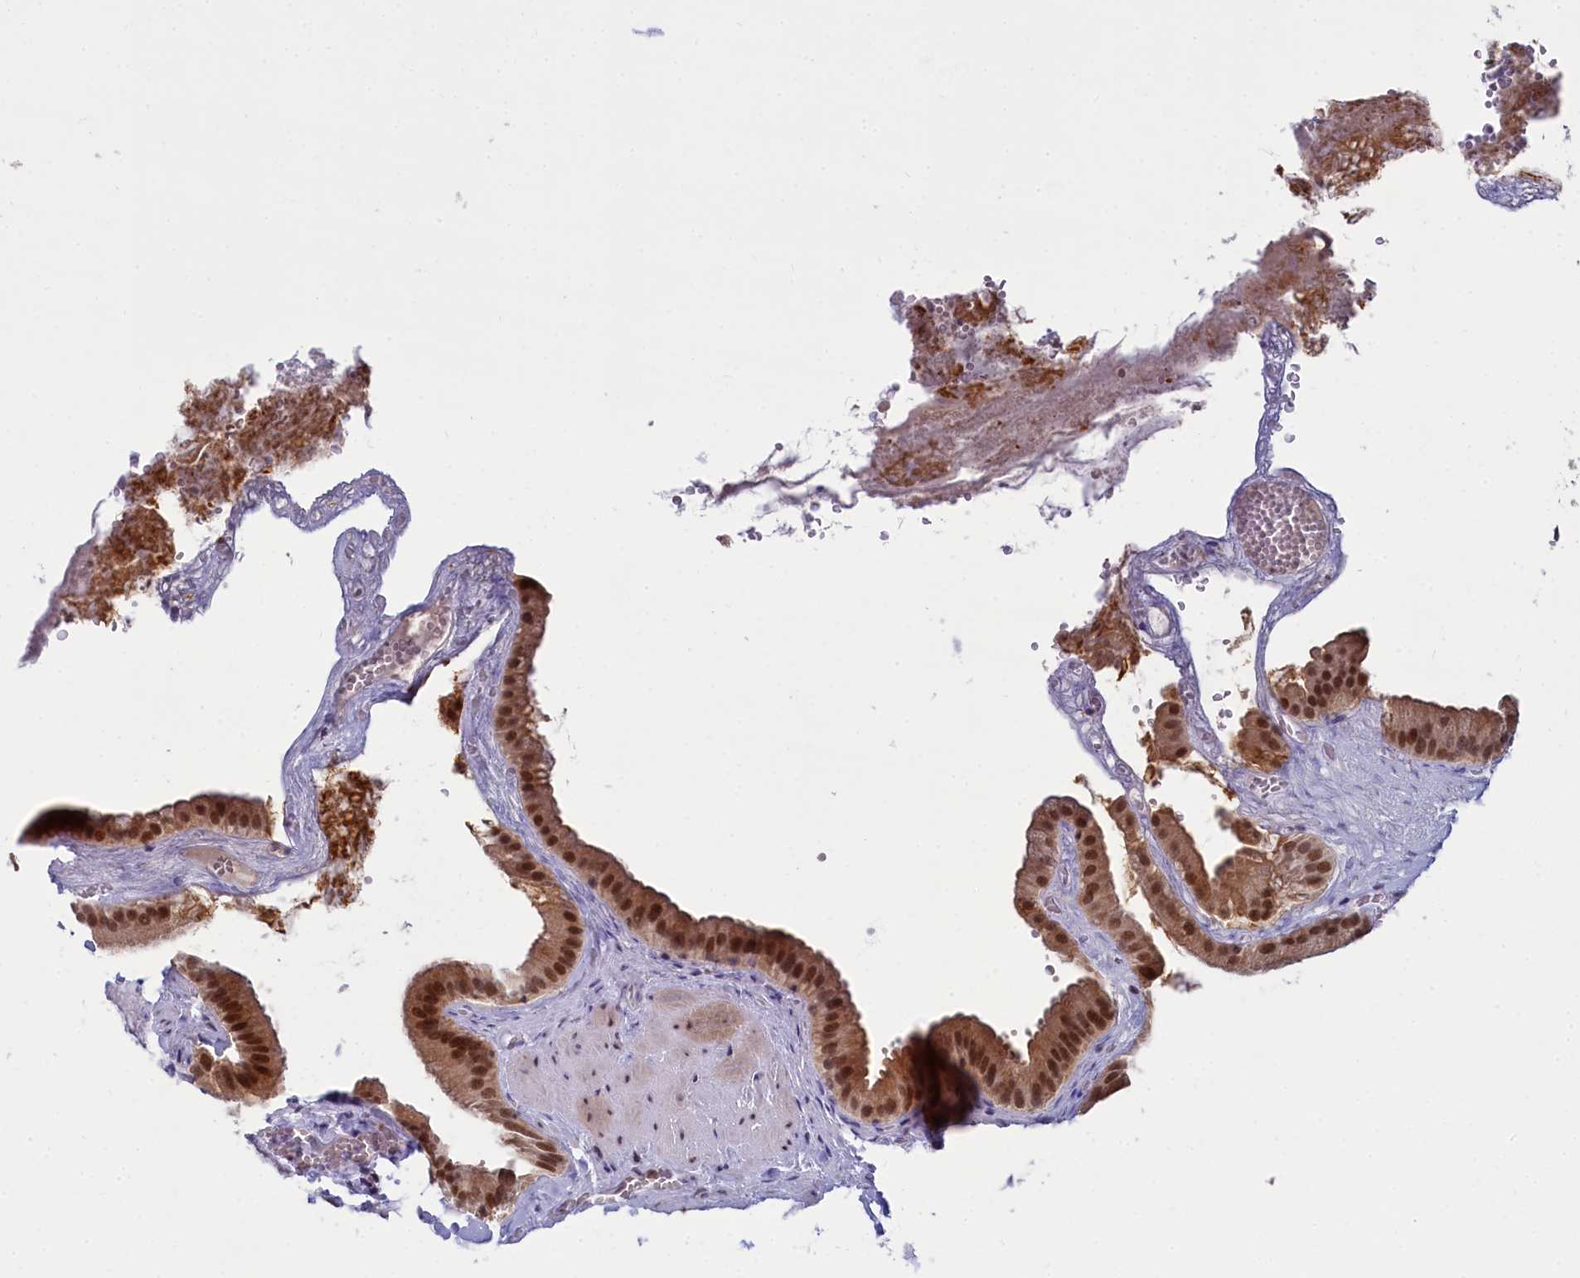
{"staining": {"intensity": "moderate", "quantity": ">75%", "location": "cytoplasmic/membranous,nuclear"}, "tissue": "gallbladder", "cell_type": "Glandular cells", "image_type": "normal", "snomed": [{"axis": "morphology", "description": "Normal tissue, NOS"}, {"axis": "topography", "description": "Gallbladder"}], "caption": "Immunohistochemistry of normal gallbladder displays medium levels of moderate cytoplasmic/membranous,nuclear expression in about >75% of glandular cells. Using DAB (brown) and hematoxylin (blue) stains, captured at high magnification using brightfield microscopy.", "gene": "PPHLN1", "patient": {"sex": "male", "age": 55}}